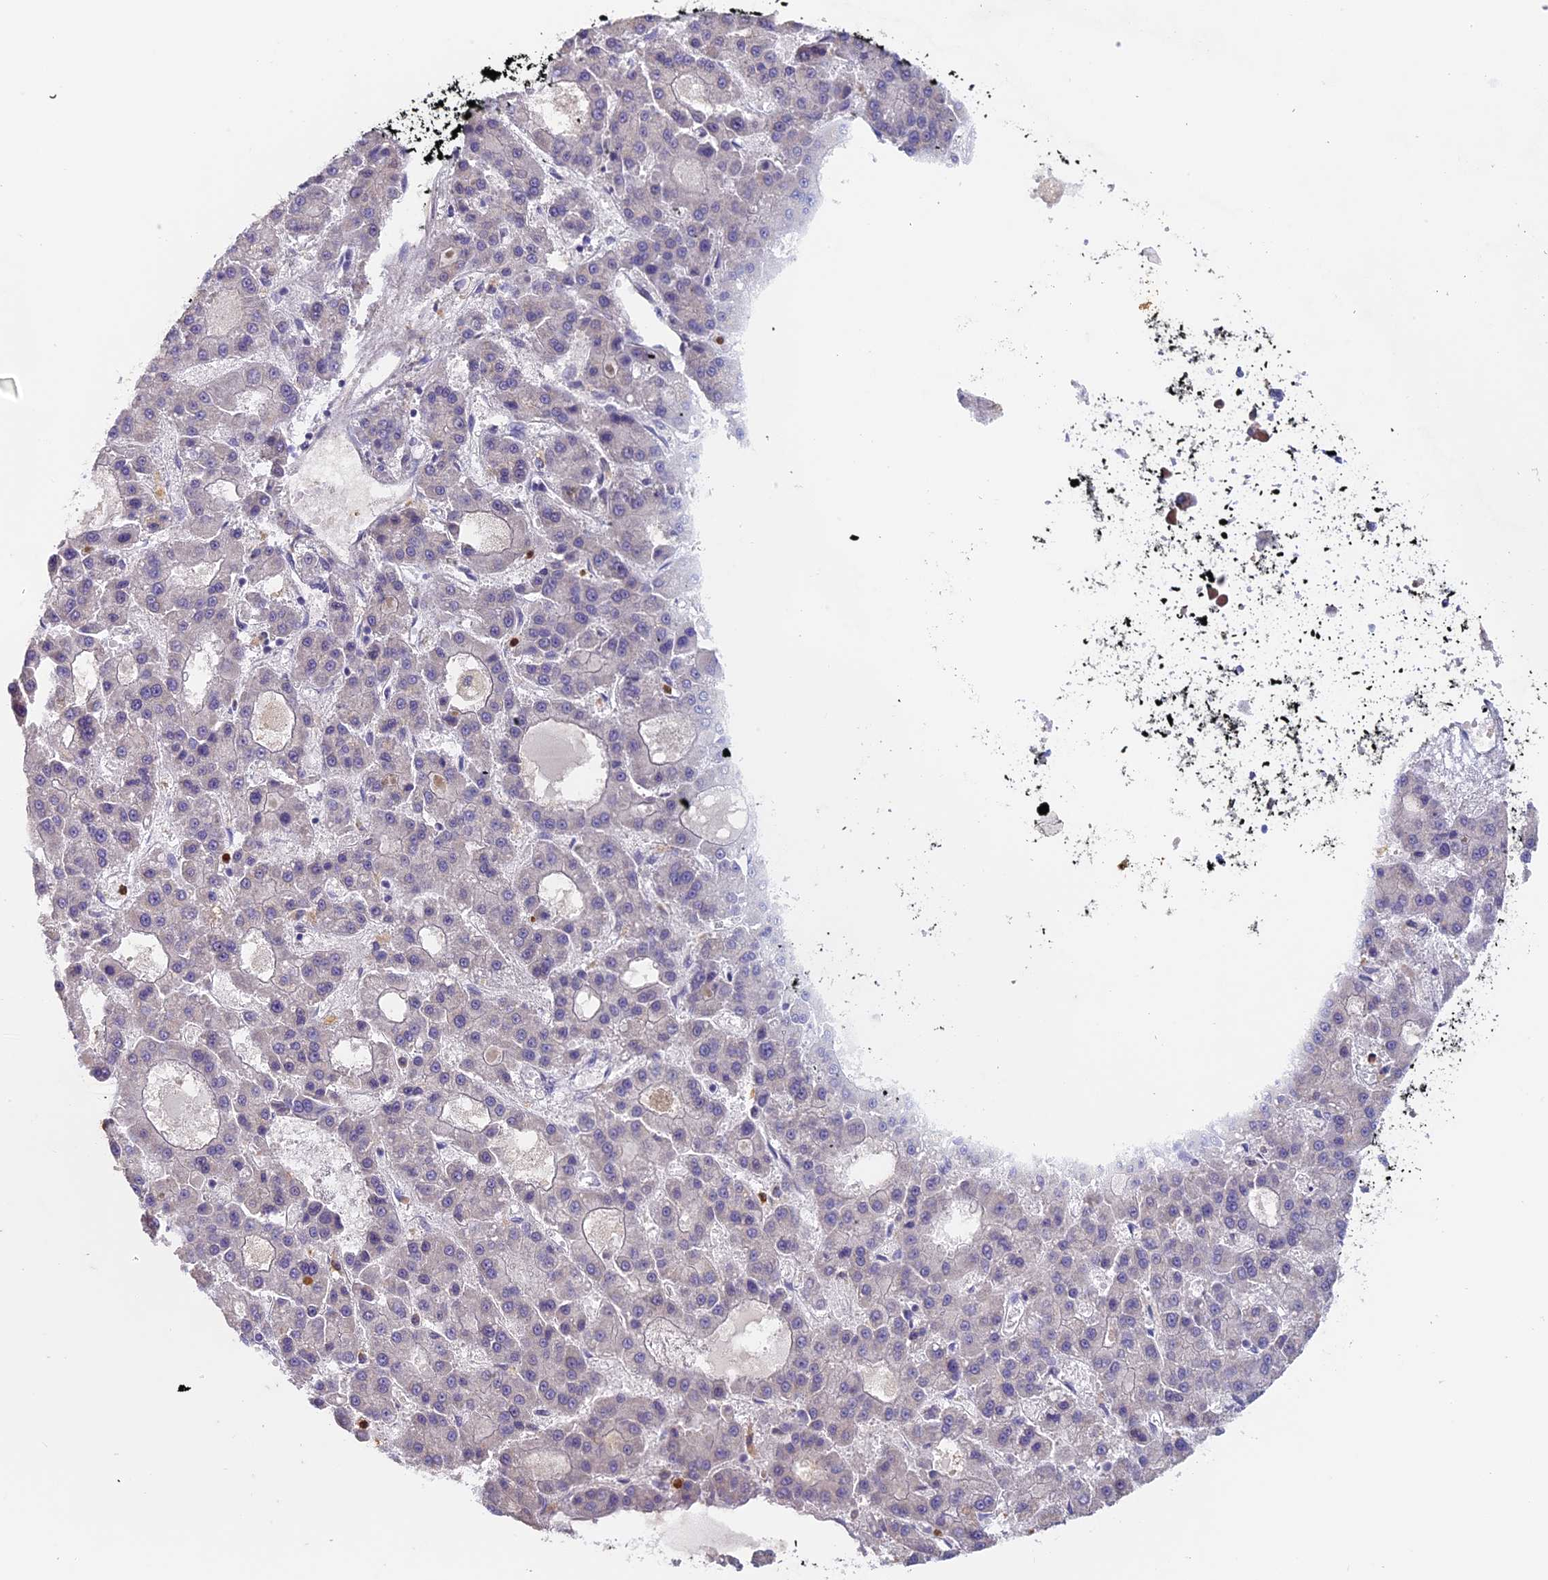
{"staining": {"intensity": "negative", "quantity": "none", "location": "none"}, "tissue": "liver cancer", "cell_type": "Tumor cells", "image_type": "cancer", "snomed": [{"axis": "morphology", "description": "Carcinoma, Hepatocellular, NOS"}, {"axis": "topography", "description": "Liver"}], "caption": "Tumor cells are negative for brown protein staining in liver hepatocellular carcinoma. Brightfield microscopy of IHC stained with DAB (3,3'-diaminobenzidine) (brown) and hematoxylin (blue), captured at high magnification.", "gene": "NCF4", "patient": {"sex": "male", "age": 70}}